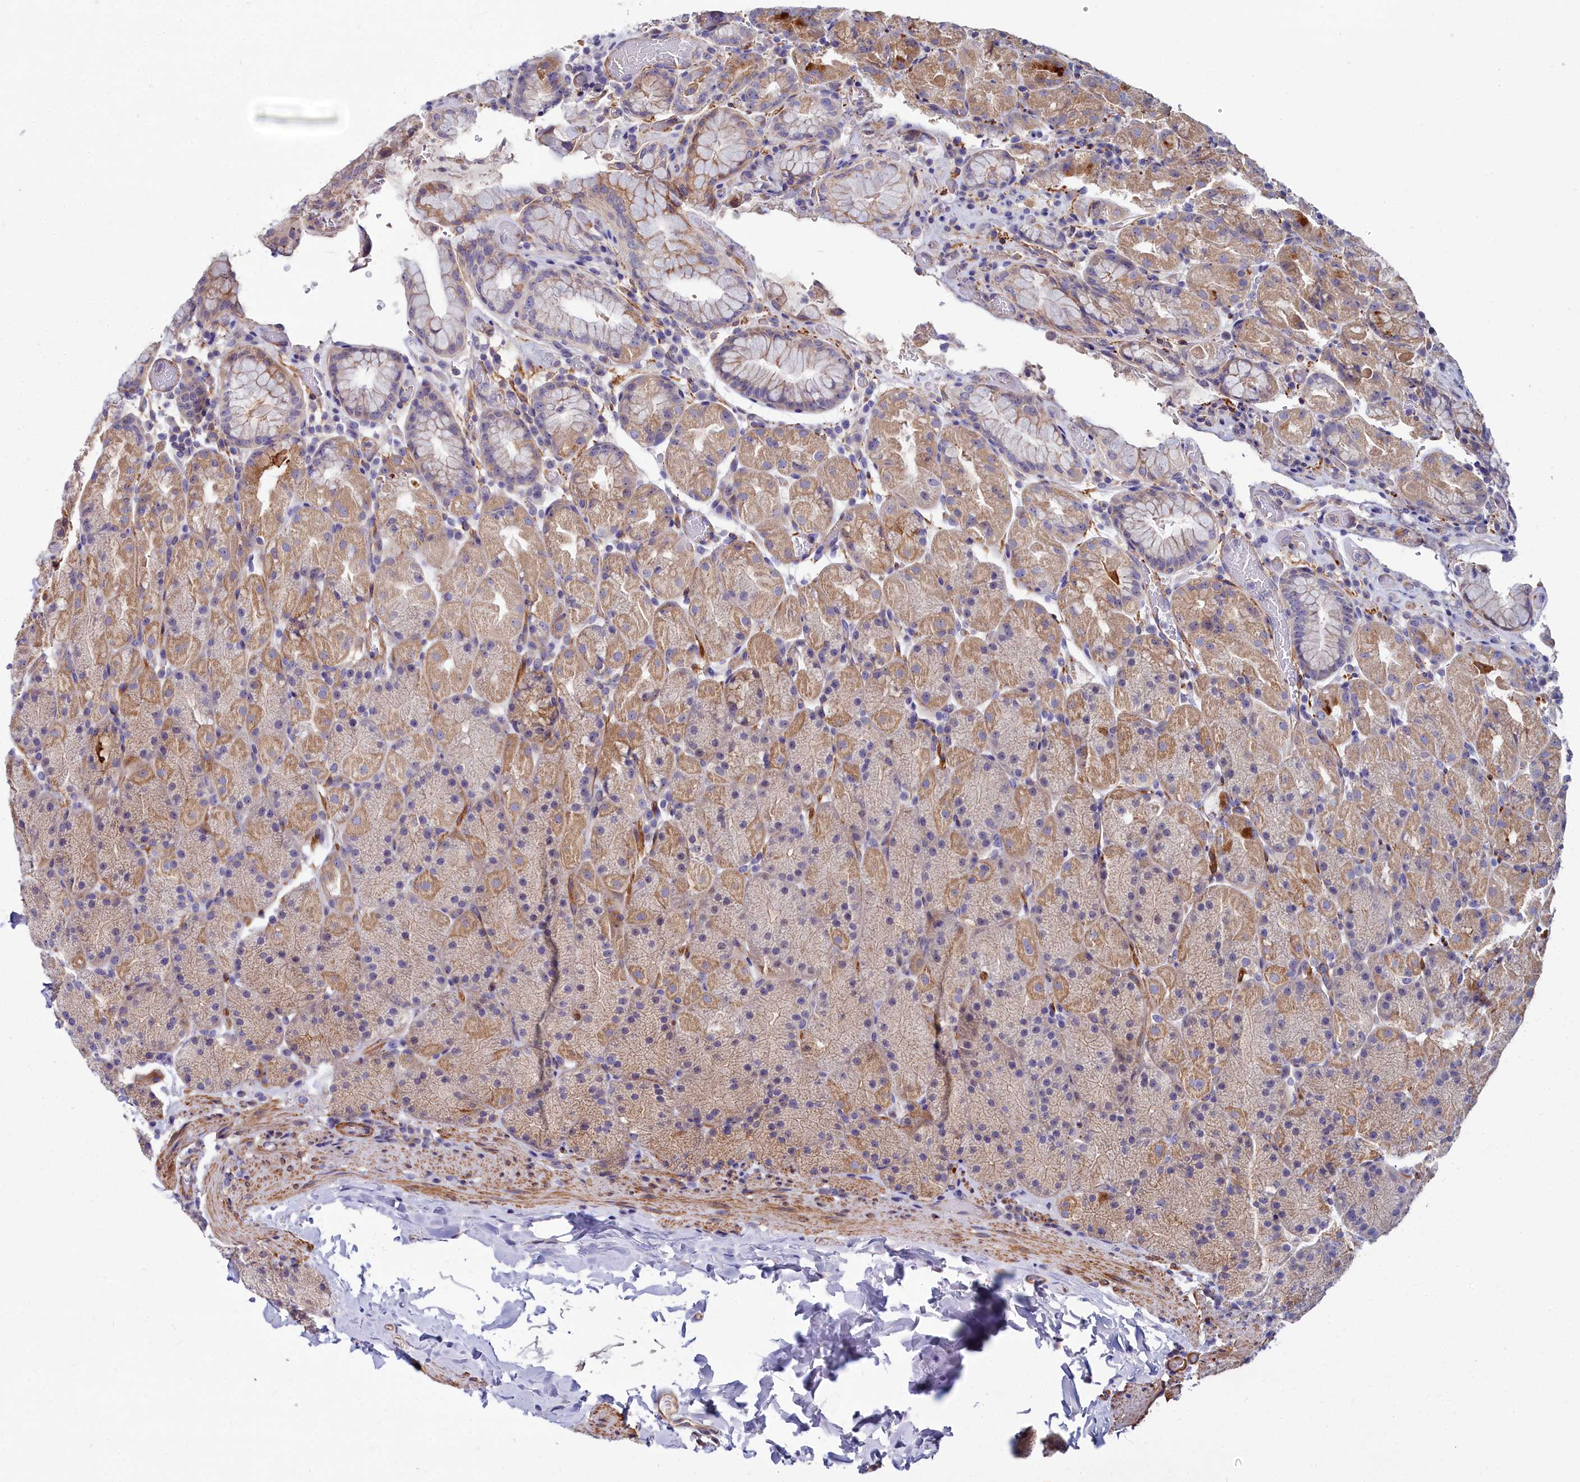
{"staining": {"intensity": "strong", "quantity": "<25%", "location": "cytoplasmic/membranous"}, "tissue": "stomach", "cell_type": "Glandular cells", "image_type": "normal", "snomed": [{"axis": "morphology", "description": "Normal tissue, NOS"}, {"axis": "topography", "description": "Stomach, upper"}, {"axis": "topography", "description": "Stomach, lower"}], "caption": "Strong cytoplasmic/membranous protein expression is appreciated in about <25% of glandular cells in stomach. The staining is performed using DAB brown chromogen to label protein expression. The nuclei are counter-stained blue using hematoxylin.", "gene": "FADS3", "patient": {"sex": "male", "age": 67}}